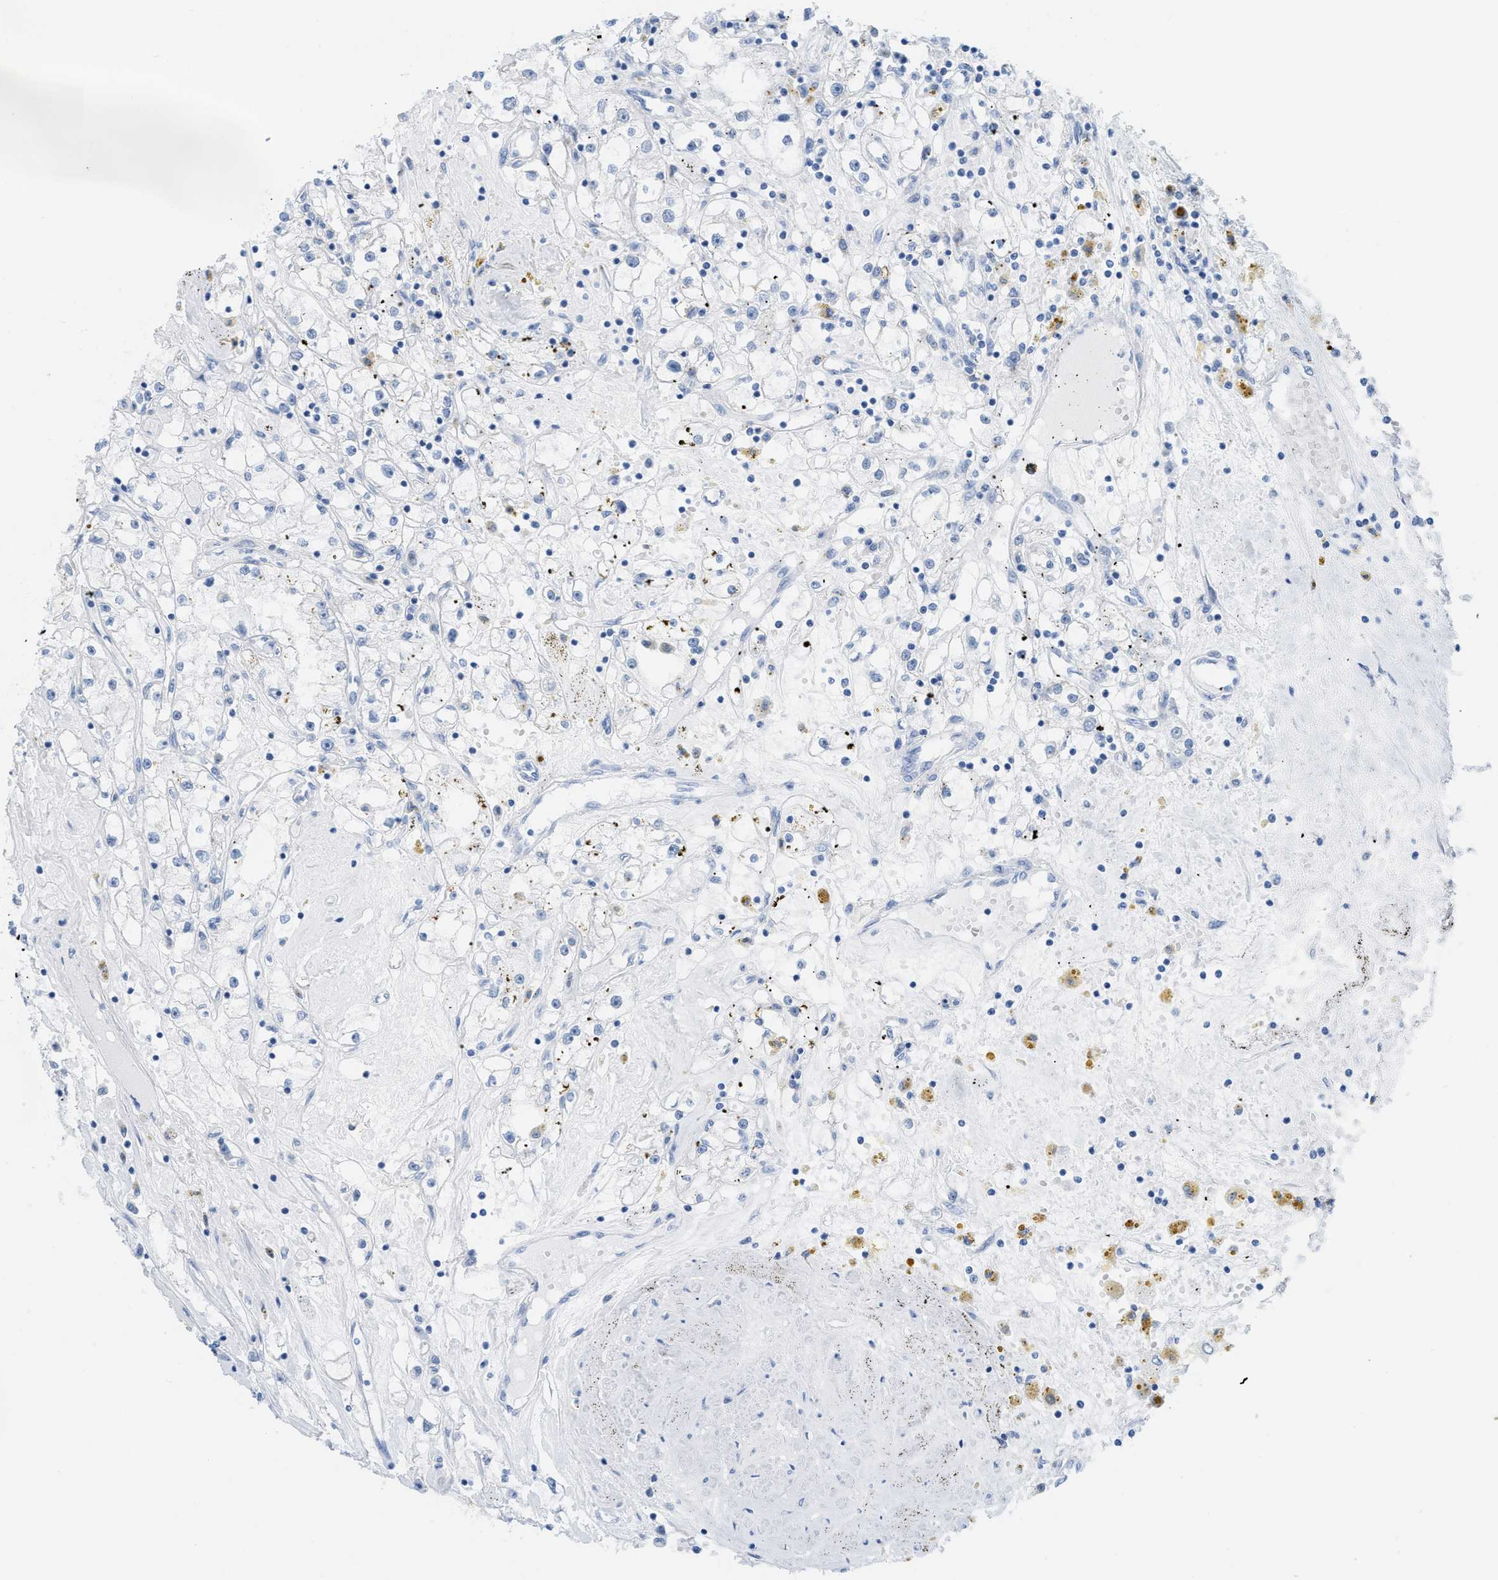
{"staining": {"intensity": "negative", "quantity": "none", "location": "none"}, "tissue": "renal cancer", "cell_type": "Tumor cells", "image_type": "cancer", "snomed": [{"axis": "morphology", "description": "Adenocarcinoma, NOS"}, {"axis": "topography", "description": "Kidney"}], "caption": "DAB immunohistochemical staining of adenocarcinoma (renal) exhibits no significant positivity in tumor cells.", "gene": "WDR4", "patient": {"sex": "male", "age": 56}}